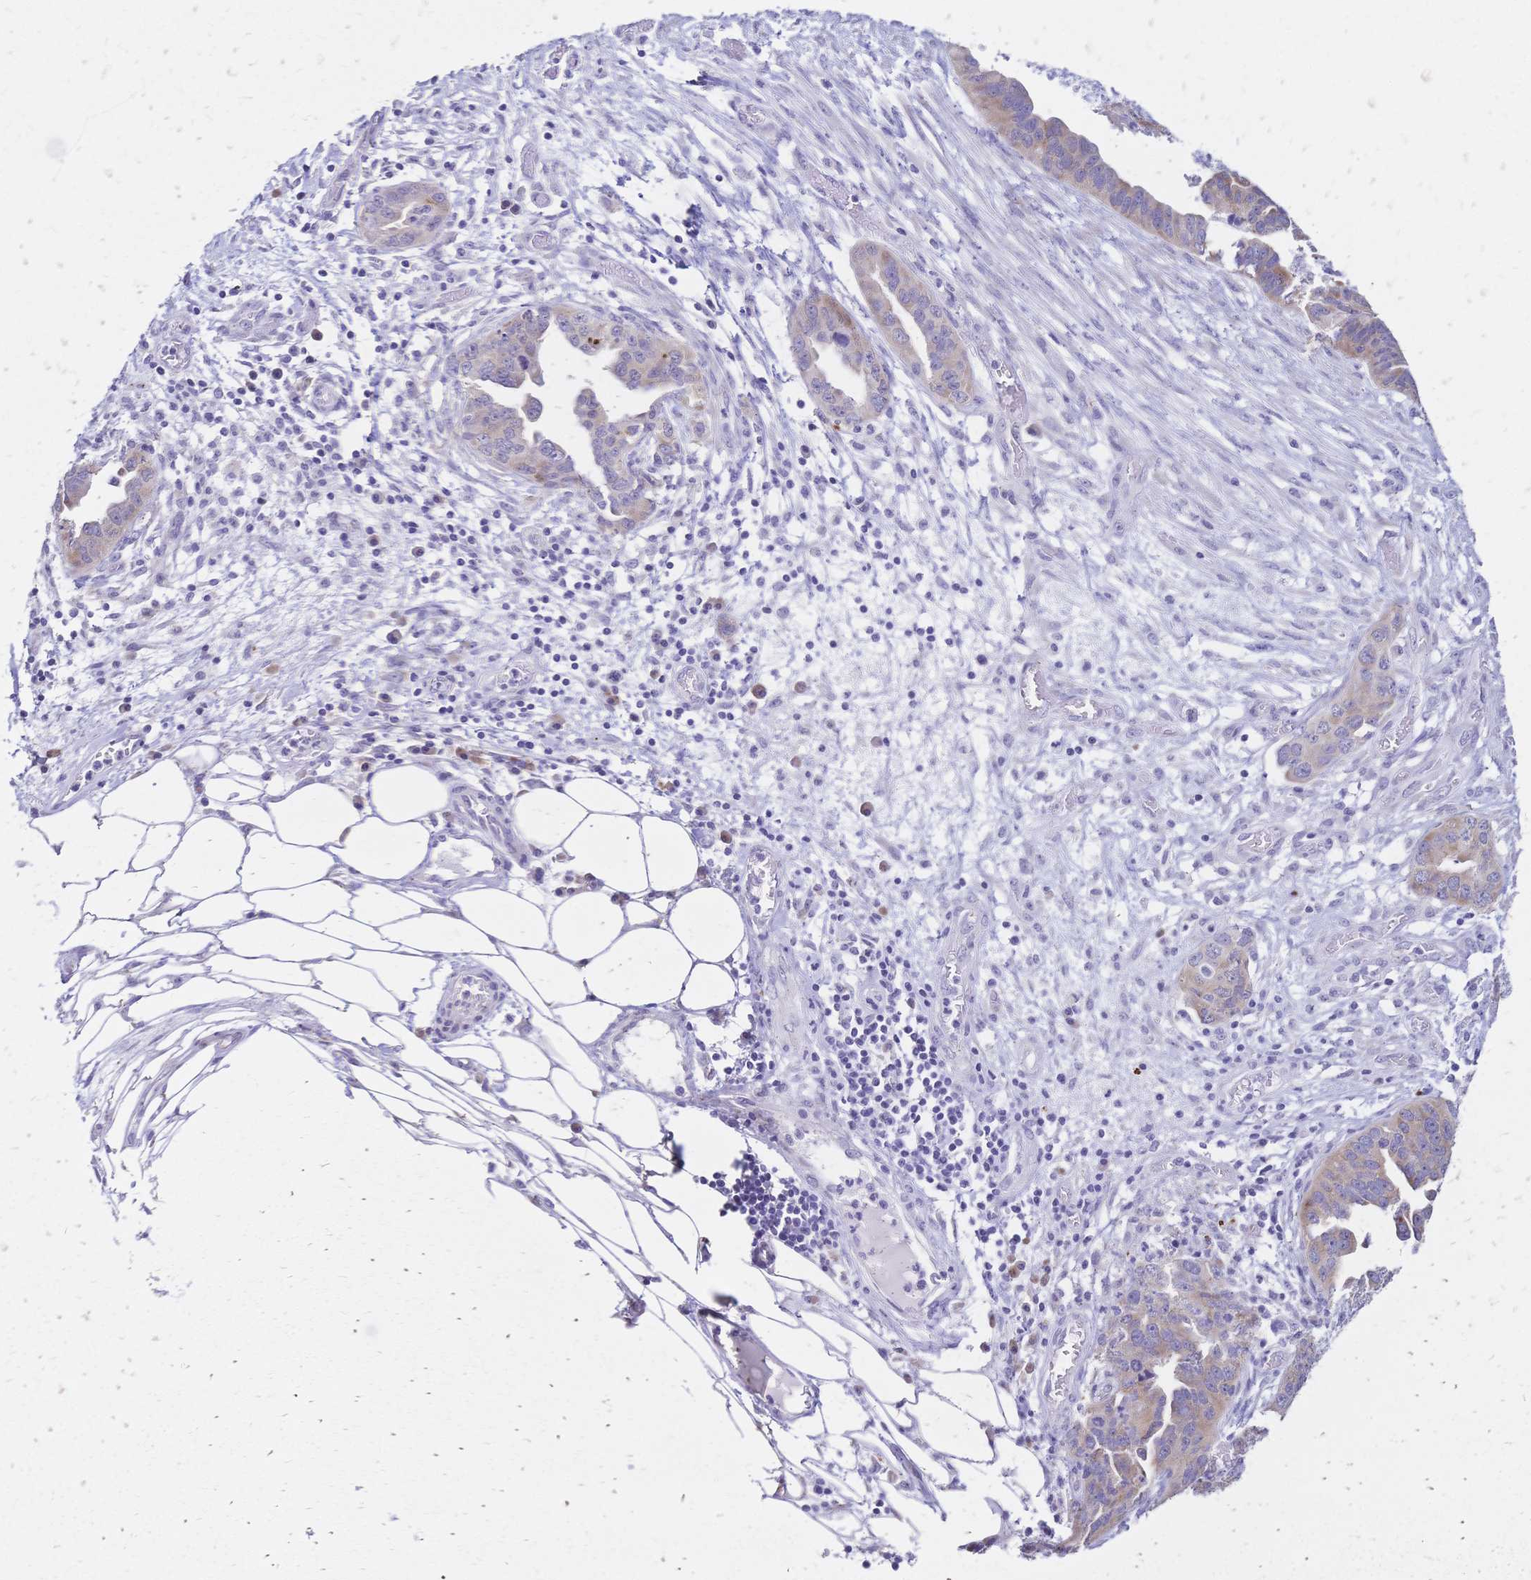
{"staining": {"intensity": "weak", "quantity": "25%-75%", "location": "cytoplasmic/membranous"}, "tissue": "ovarian cancer", "cell_type": "Tumor cells", "image_type": "cancer", "snomed": [{"axis": "morphology", "description": "Cystadenocarcinoma, serous, NOS"}, {"axis": "topography", "description": "Ovary"}], "caption": "This image demonstrates ovarian serous cystadenocarcinoma stained with immunohistochemistry (IHC) to label a protein in brown. The cytoplasmic/membranous of tumor cells show weak positivity for the protein. Nuclei are counter-stained blue.", "gene": "GRB7", "patient": {"sex": "female", "age": 75}}